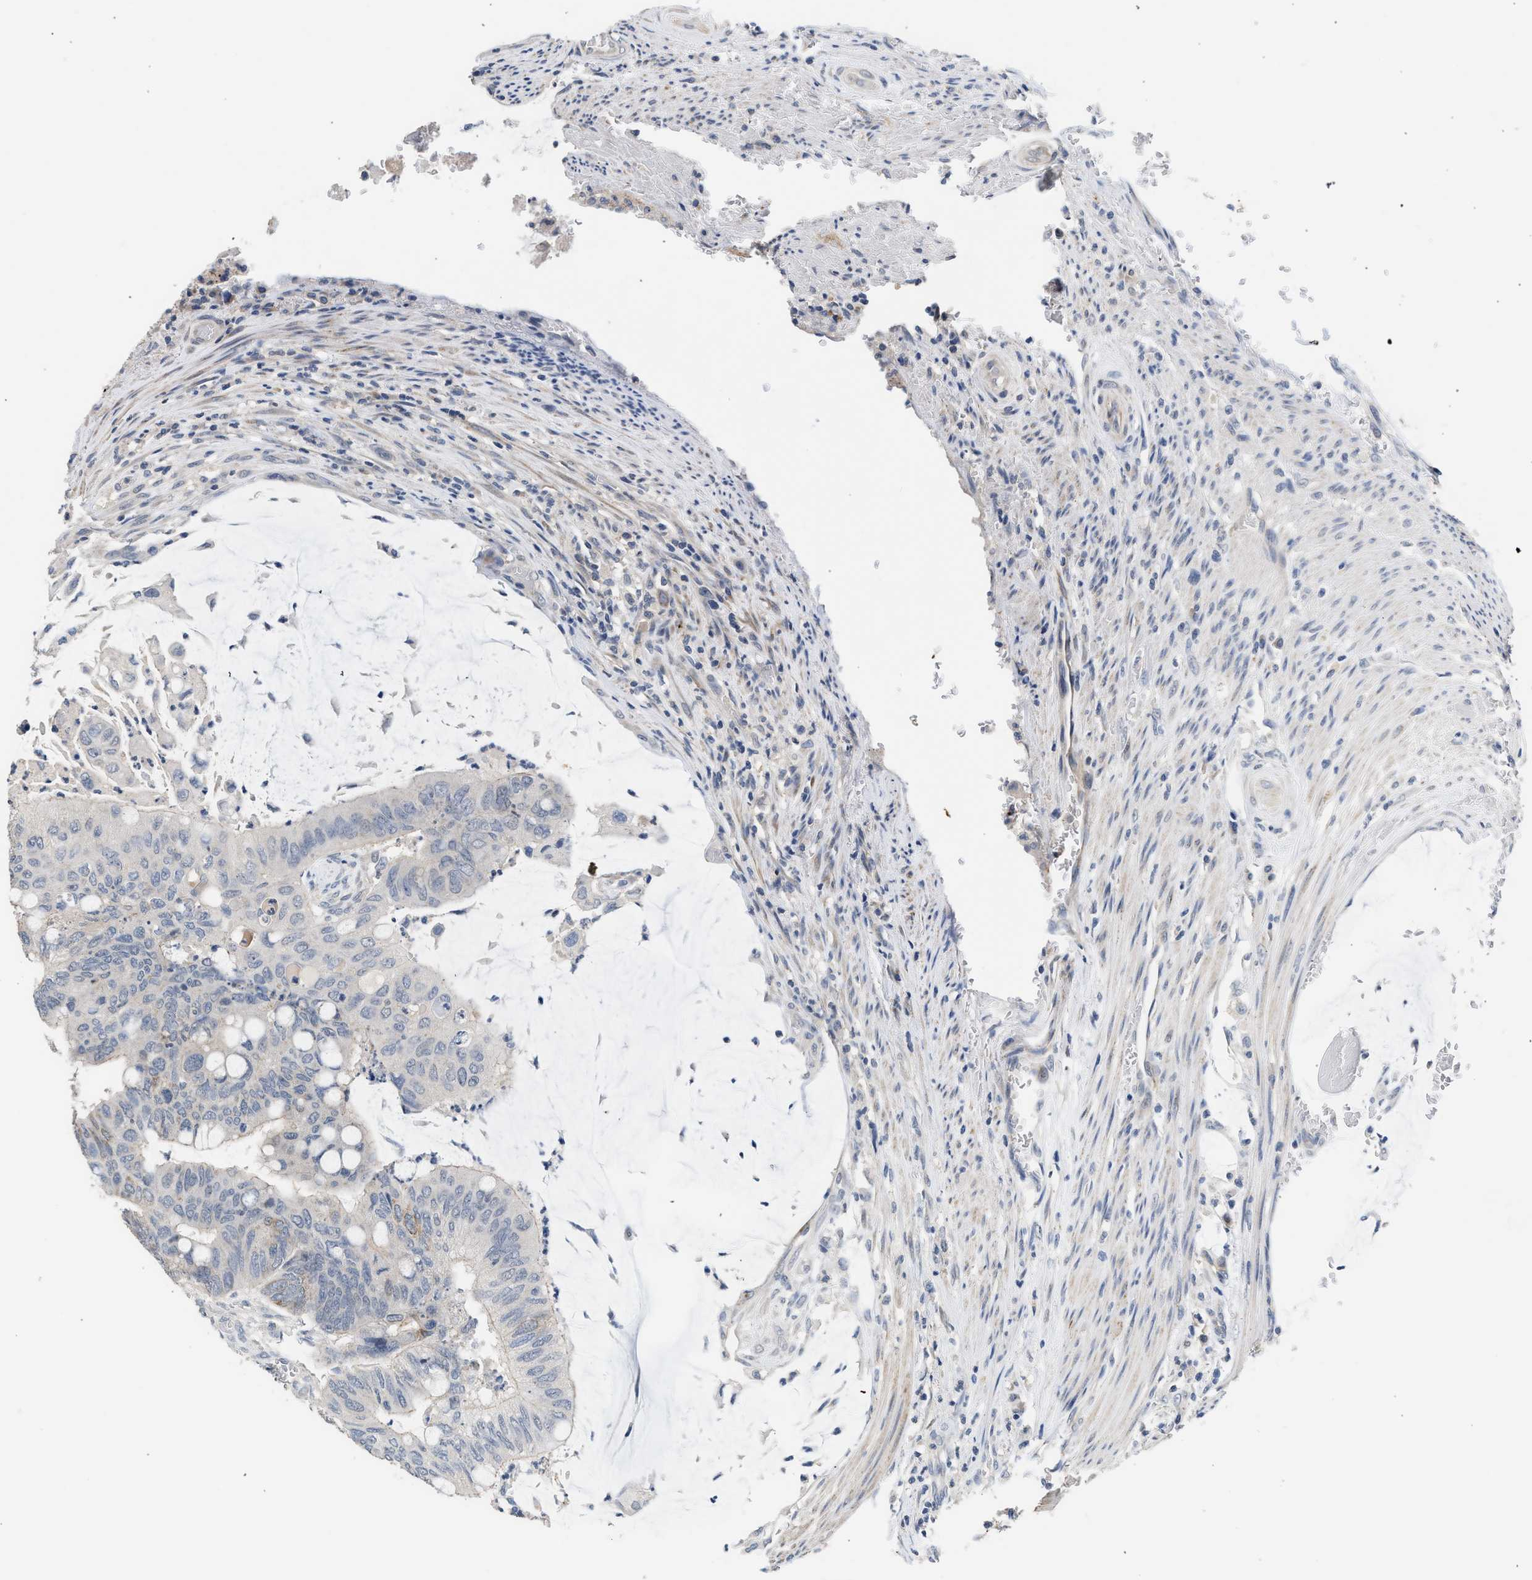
{"staining": {"intensity": "weak", "quantity": "<25%", "location": "cytoplasmic/membranous"}, "tissue": "colorectal cancer", "cell_type": "Tumor cells", "image_type": "cancer", "snomed": [{"axis": "morphology", "description": "Normal tissue, NOS"}, {"axis": "morphology", "description": "Adenocarcinoma, NOS"}, {"axis": "topography", "description": "Rectum"}], "caption": "Immunohistochemistry (IHC) of human colorectal cancer demonstrates no staining in tumor cells.", "gene": "CSF3R", "patient": {"sex": "male", "age": 92}}